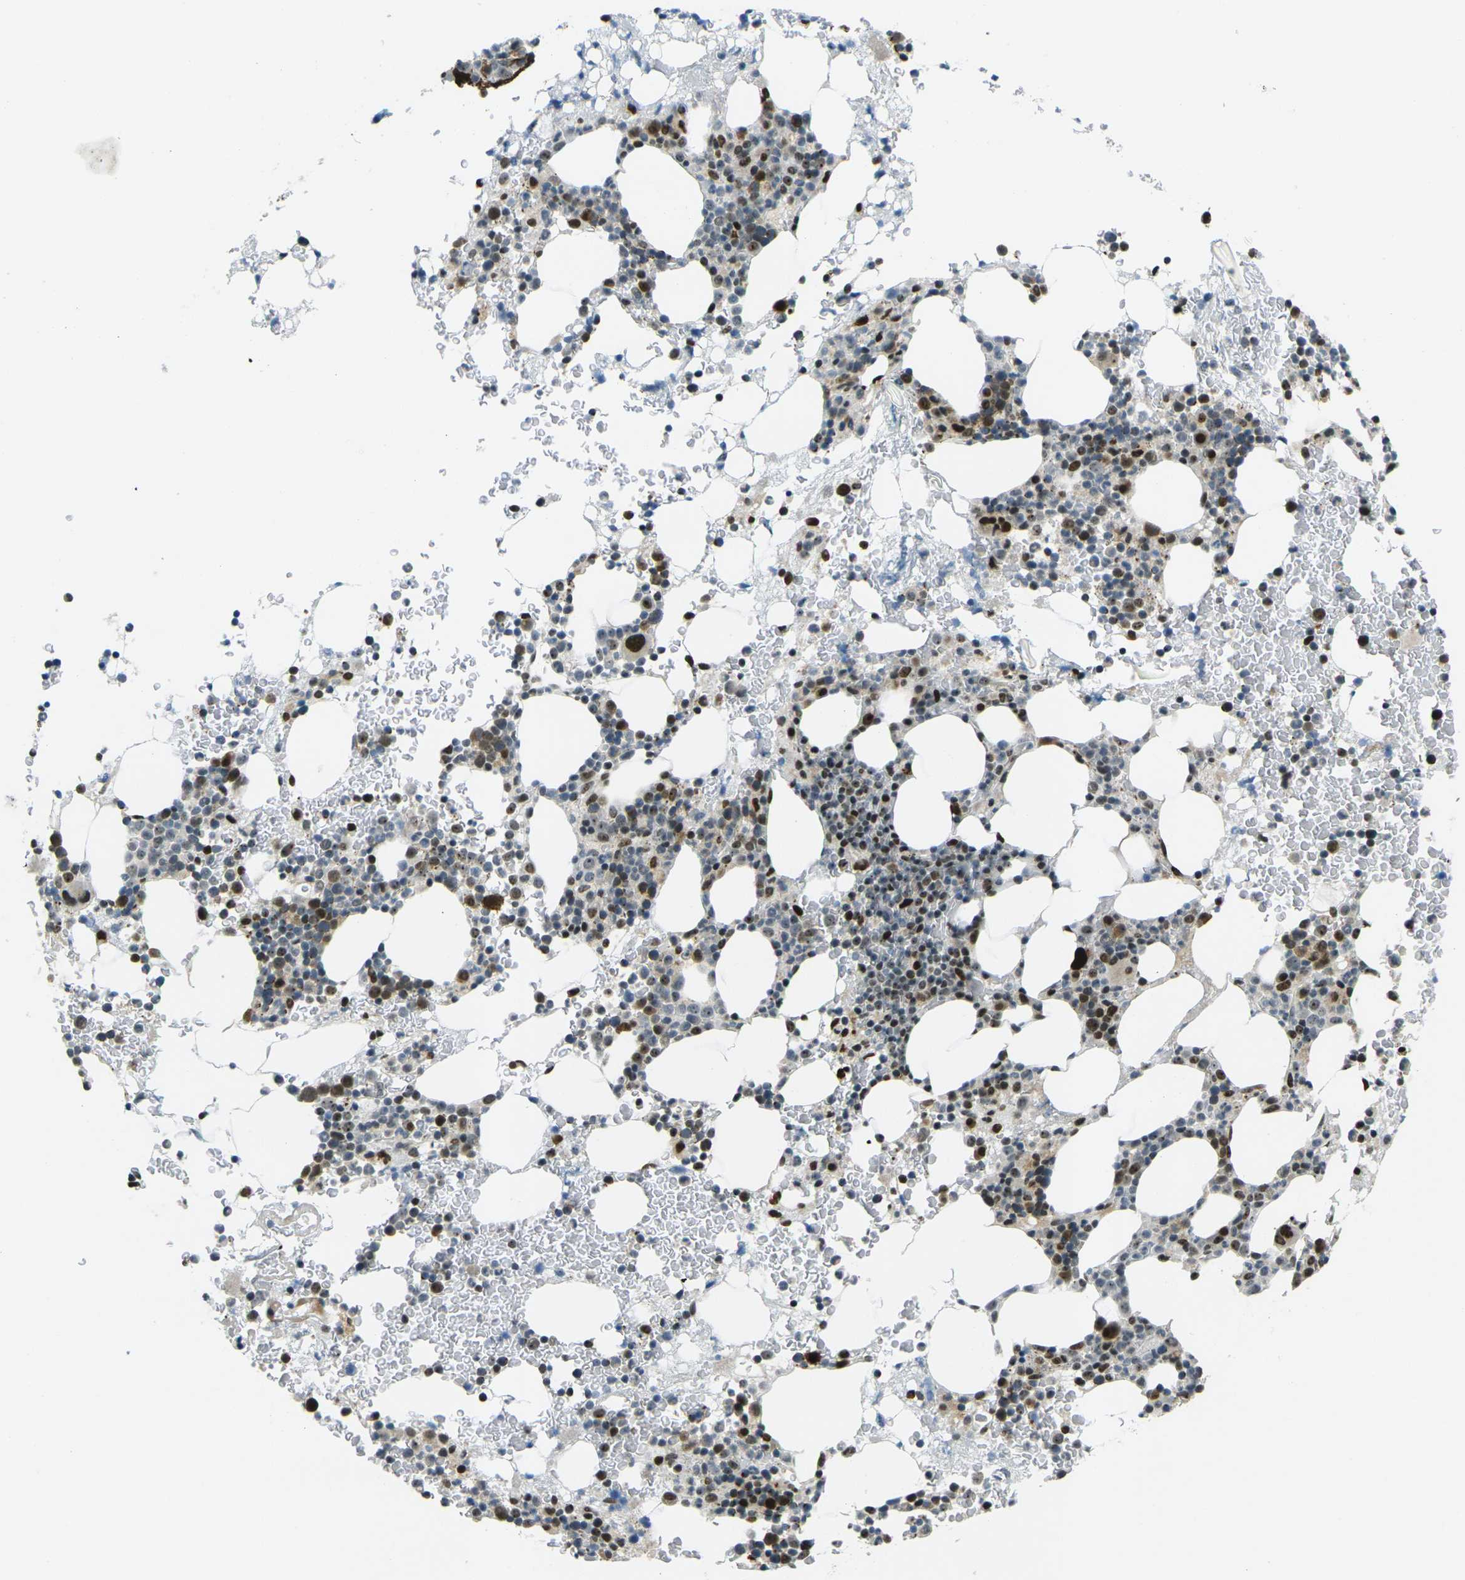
{"staining": {"intensity": "moderate", "quantity": "25%-75%", "location": "nuclear"}, "tissue": "bone marrow", "cell_type": "Hematopoietic cells", "image_type": "normal", "snomed": [{"axis": "morphology", "description": "Normal tissue, NOS"}, {"axis": "morphology", "description": "Inflammation, NOS"}, {"axis": "topography", "description": "Bone marrow"}], "caption": "This photomicrograph reveals benign bone marrow stained with immunohistochemistry to label a protein in brown. The nuclear of hematopoietic cells show moderate positivity for the protein. Nuclei are counter-stained blue.", "gene": "UBE2C", "patient": {"sex": "female", "age": 84}}